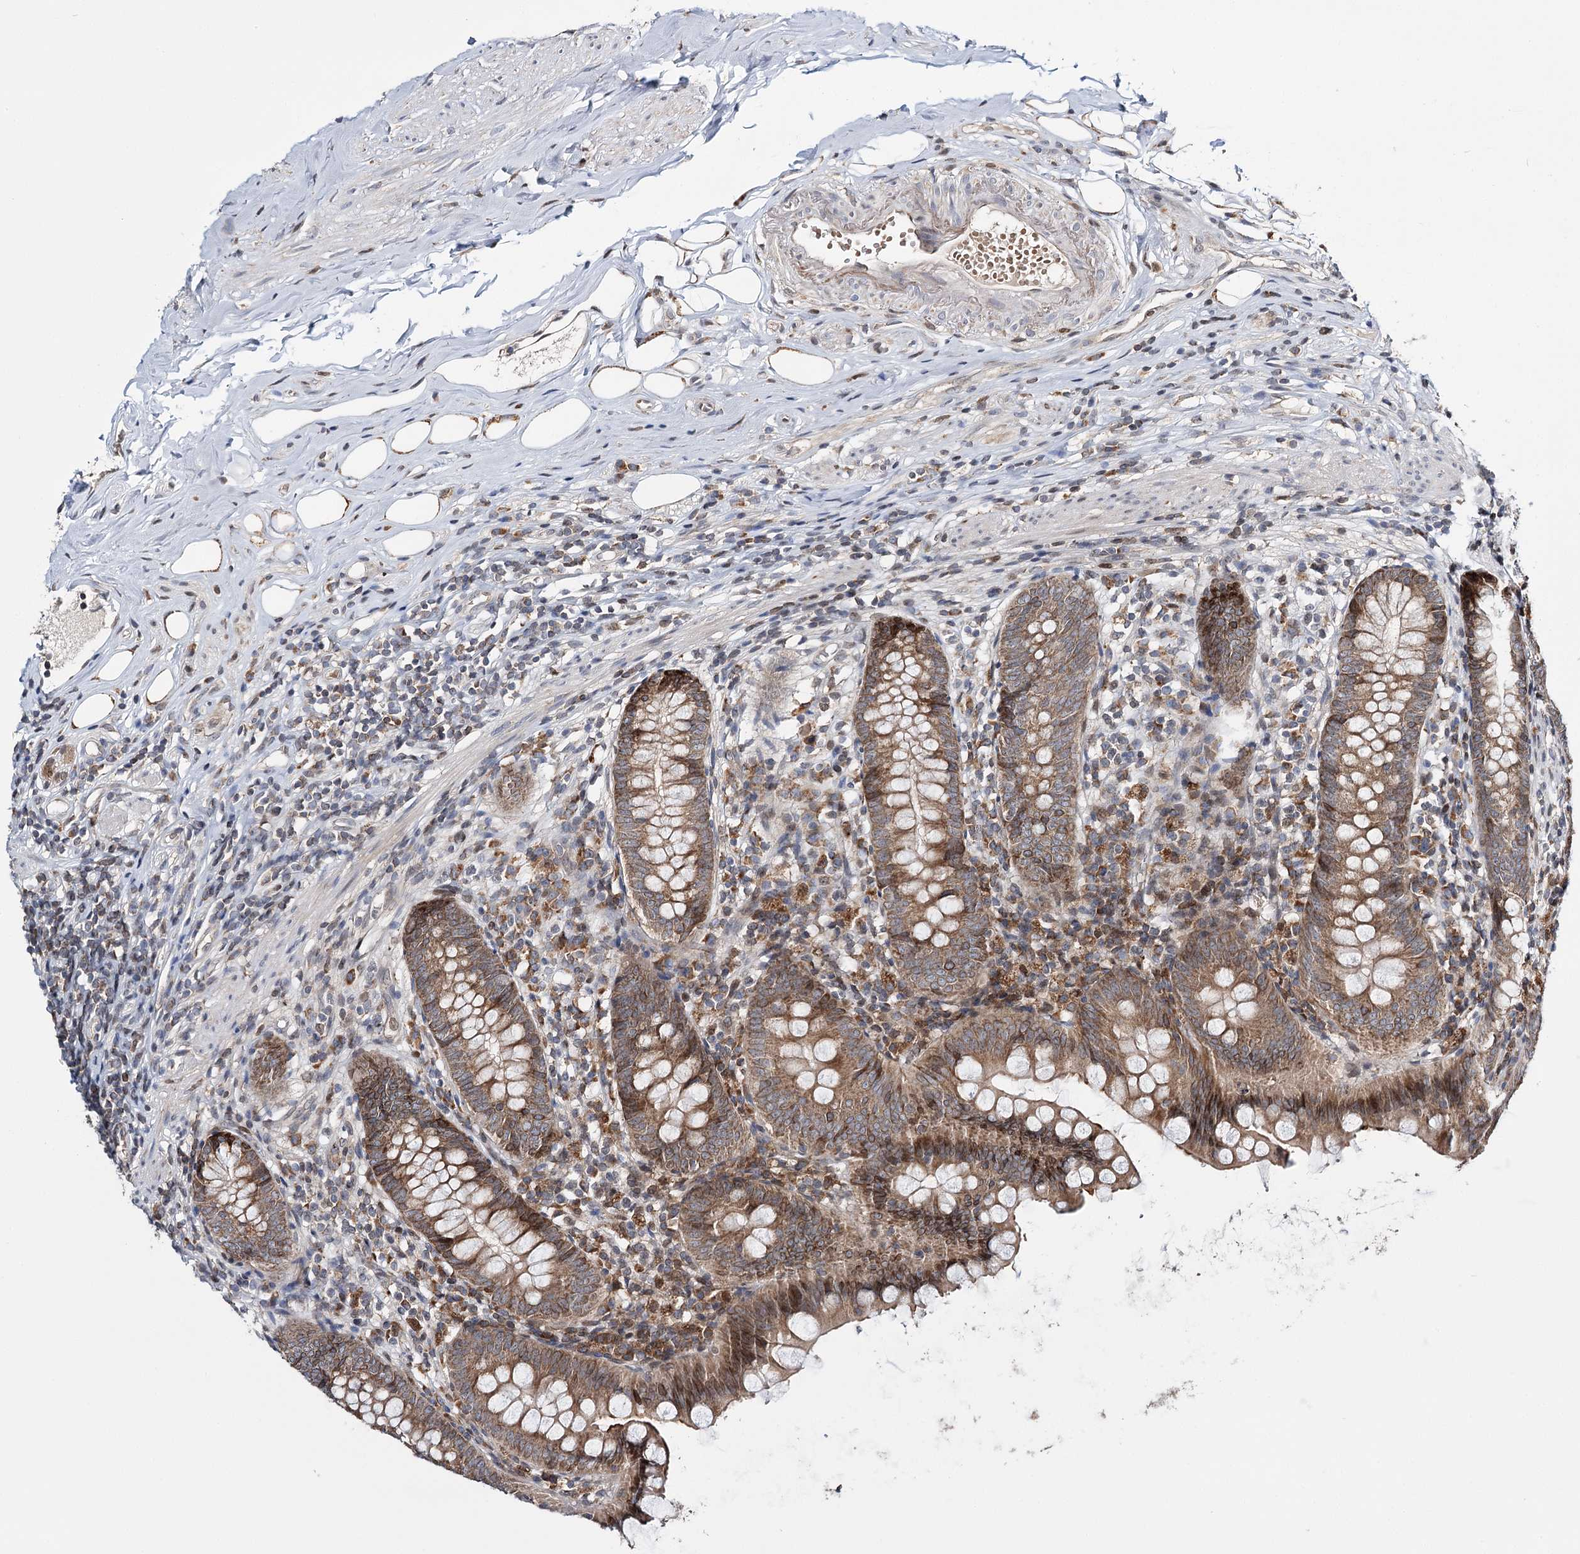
{"staining": {"intensity": "moderate", "quantity": ">75%", "location": "cytoplasmic/membranous,nuclear"}, "tissue": "appendix", "cell_type": "Glandular cells", "image_type": "normal", "snomed": [{"axis": "morphology", "description": "Normal tissue, NOS"}, {"axis": "topography", "description": "Appendix"}], "caption": "High-magnification brightfield microscopy of normal appendix stained with DAB (brown) and counterstained with hematoxylin (blue). glandular cells exhibit moderate cytoplasmic/membranous,nuclear expression is present in about>75% of cells.", "gene": "CFAP46", "patient": {"sex": "female", "age": 62}}